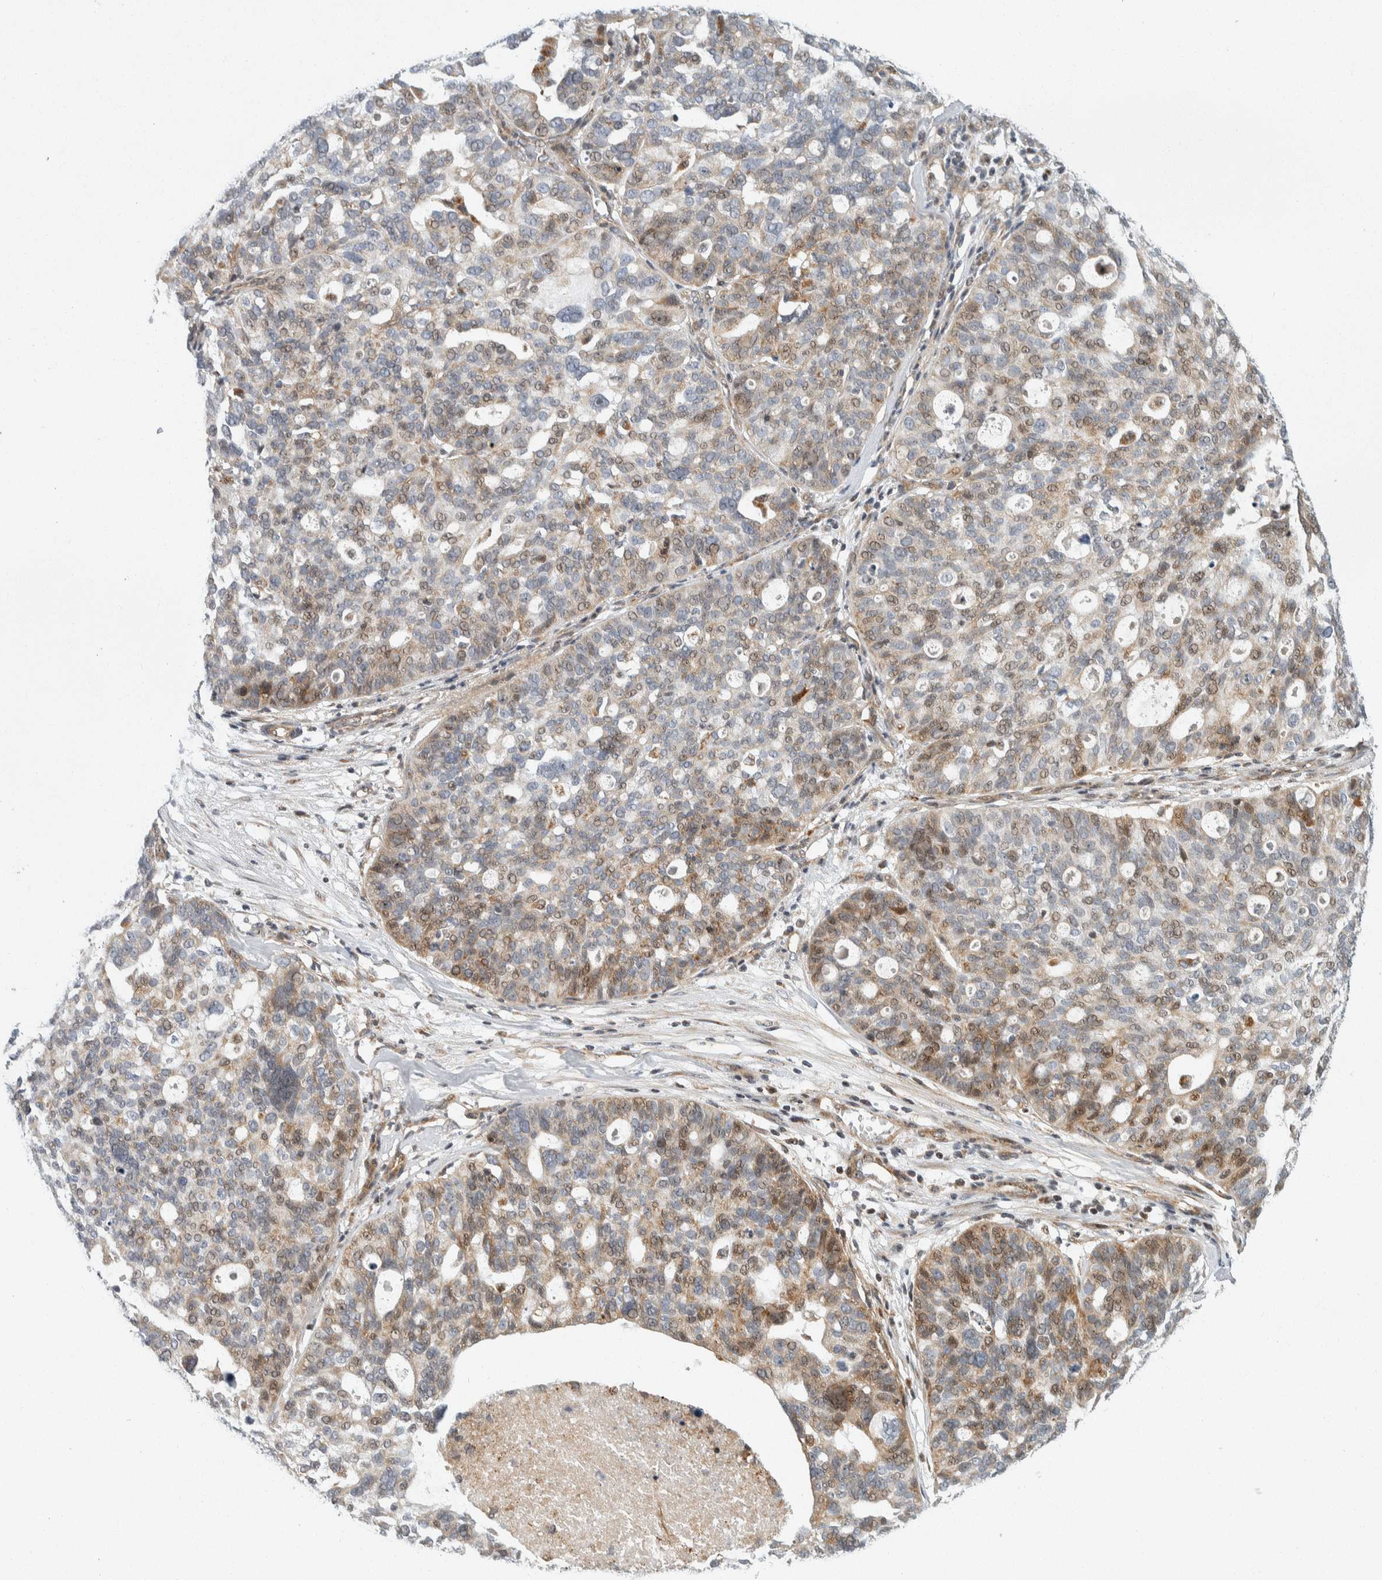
{"staining": {"intensity": "moderate", "quantity": "<25%", "location": "cytoplasmic/membranous"}, "tissue": "ovarian cancer", "cell_type": "Tumor cells", "image_type": "cancer", "snomed": [{"axis": "morphology", "description": "Cystadenocarcinoma, serous, NOS"}, {"axis": "topography", "description": "Ovary"}], "caption": "Immunohistochemical staining of serous cystadenocarcinoma (ovarian) demonstrates low levels of moderate cytoplasmic/membranous expression in about <25% of tumor cells. The staining was performed using DAB (3,3'-diaminobenzidine) to visualize the protein expression in brown, while the nuclei were stained in blue with hematoxylin (Magnification: 20x).", "gene": "AFP", "patient": {"sex": "female", "age": 59}}